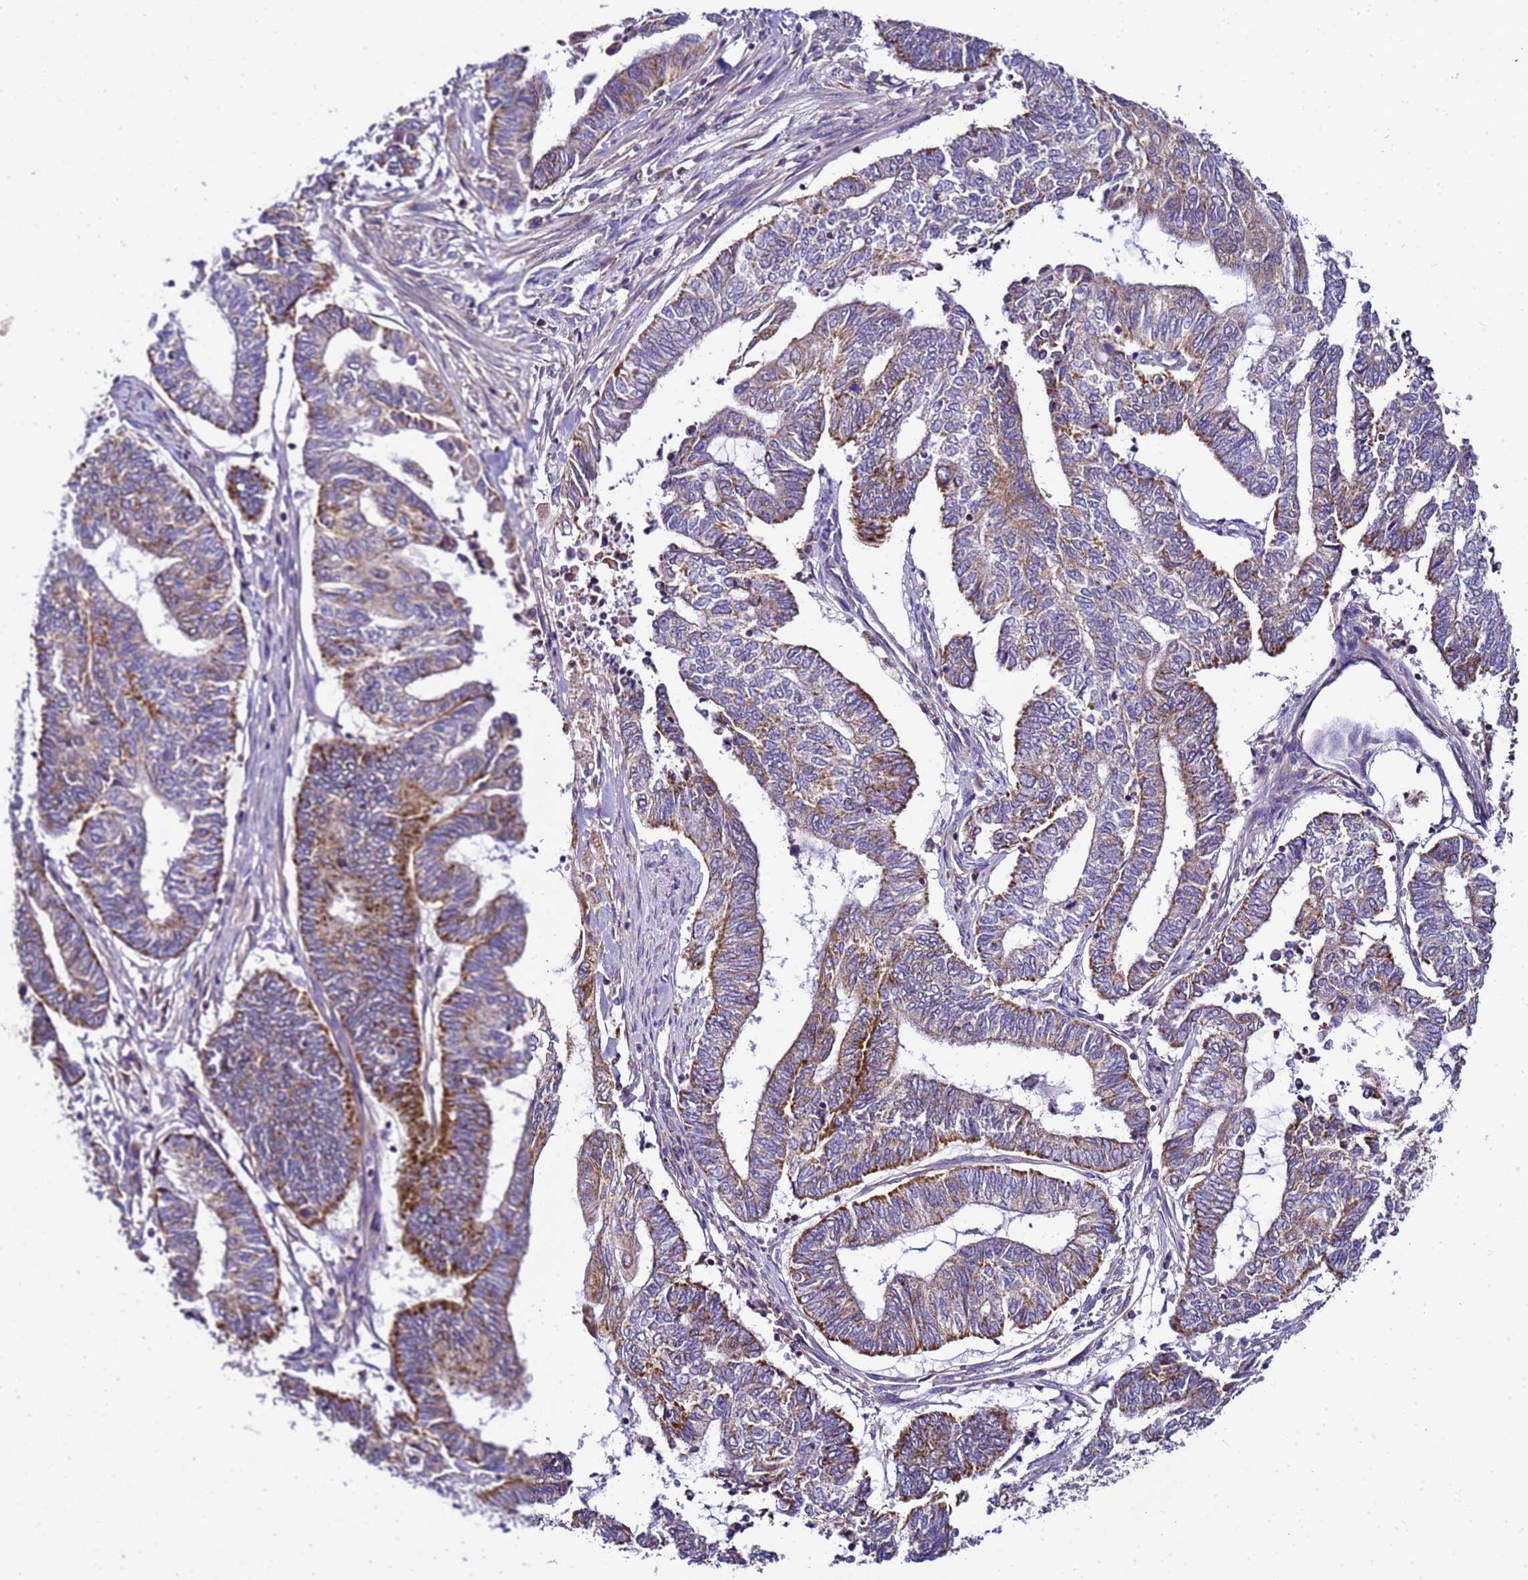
{"staining": {"intensity": "strong", "quantity": "<25%", "location": "cytoplasmic/membranous"}, "tissue": "endometrial cancer", "cell_type": "Tumor cells", "image_type": "cancer", "snomed": [{"axis": "morphology", "description": "Adenocarcinoma, NOS"}, {"axis": "topography", "description": "Uterus"}, {"axis": "topography", "description": "Endometrium"}], "caption": "This histopathology image demonstrates endometrial cancer stained with immunohistochemistry to label a protein in brown. The cytoplasmic/membranous of tumor cells show strong positivity for the protein. Nuclei are counter-stained blue.", "gene": "HIGD2A", "patient": {"sex": "female", "age": 70}}